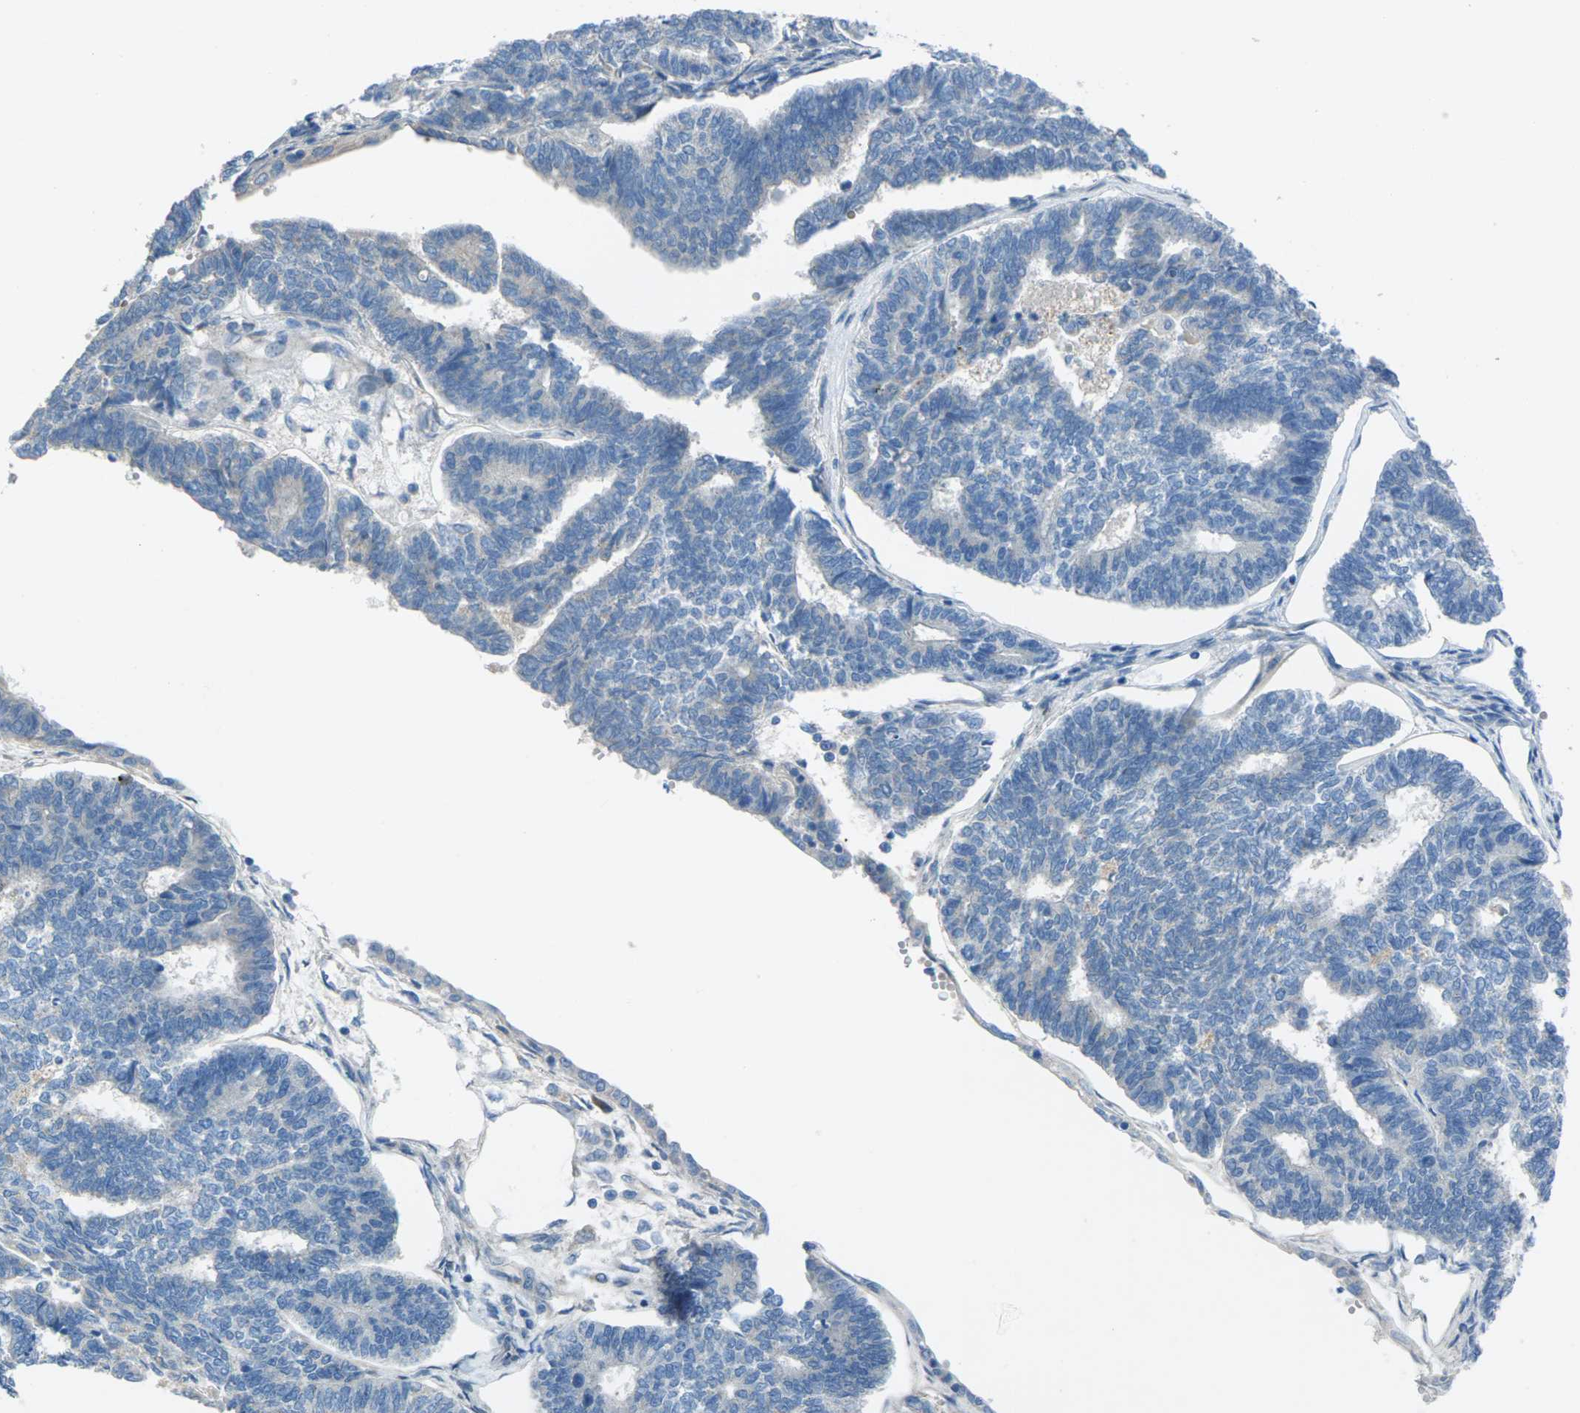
{"staining": {"intensity": "negative", "quantity": "none", "location": "none"}, "tissue": "endometrial cancer", "cell_type": "Tumor cells", "image_type": "cancer", "snomed": [{"axis": "morphology", "description": "Adenocarcinoma, NOS"}, {"axis": "topography", "description": "Endometrium"}], "caption": "DAB (3,3'-diaminobenzidine) immunohistochemical staining of human adenocarcinoma (endometrial) demonstrates no significant staining in tumor cells.", "gene": "EDNRA", "patient": {"sex": "female", "age": 70}}